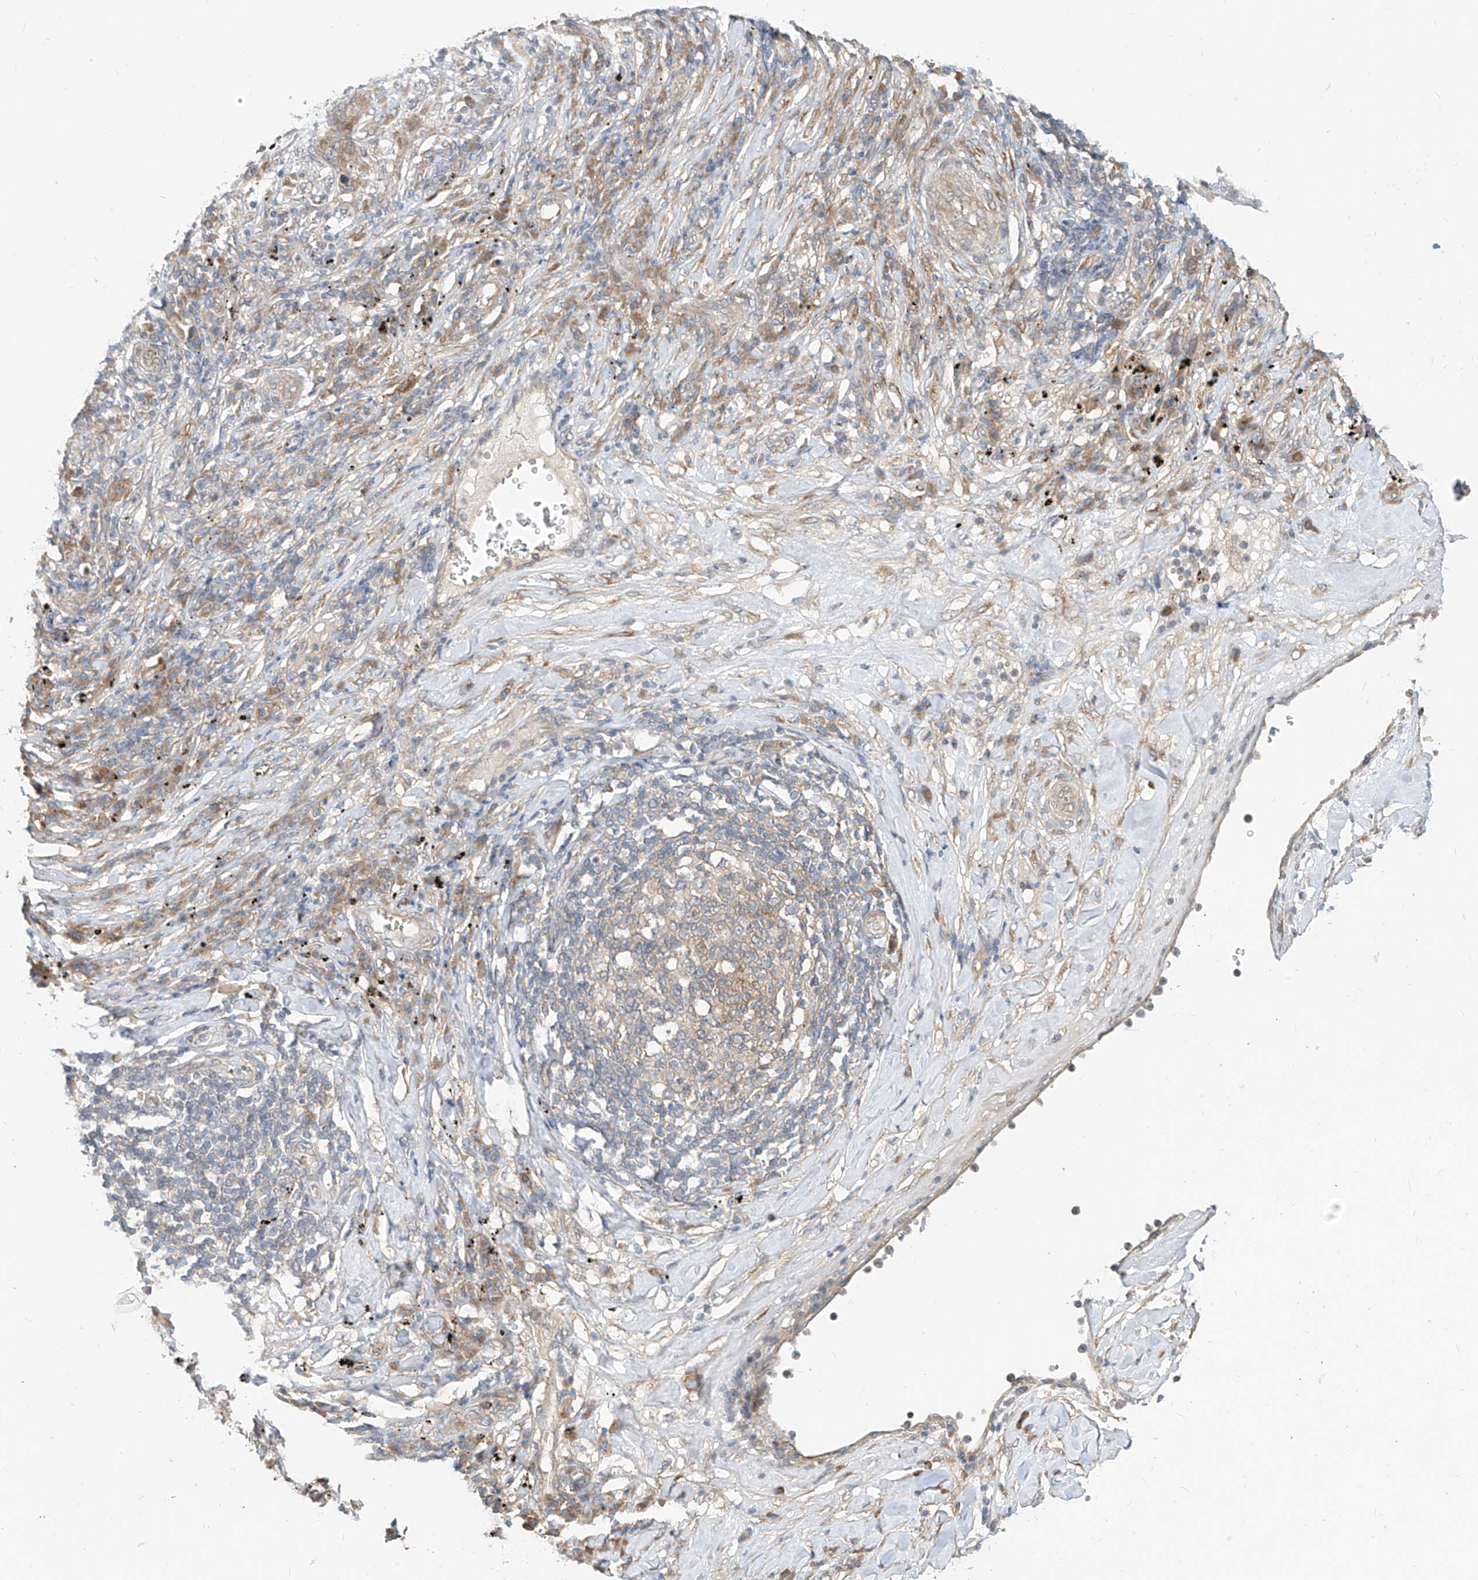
{"staining": {"intensity": "weak", "quantity": "<25%", "location": "cytoplasmic/membranous"}, "tissue": "lung cancer", "cell_type": "Tumor cells", "image_type": "cancer", "snomed": [{"axis": "morphology", "description": "Squamous cell carcinoma, NOS"}, {"axis": "topography", "description": "Lung"}], "caption": "The immunohistochemistry (IHC) photomicrograph has no significant expression in tumor cells of lung squamous cell carcinoma tissue.", "gene": "MTUS2", "patient": {"sex": "female", "age": 63}}